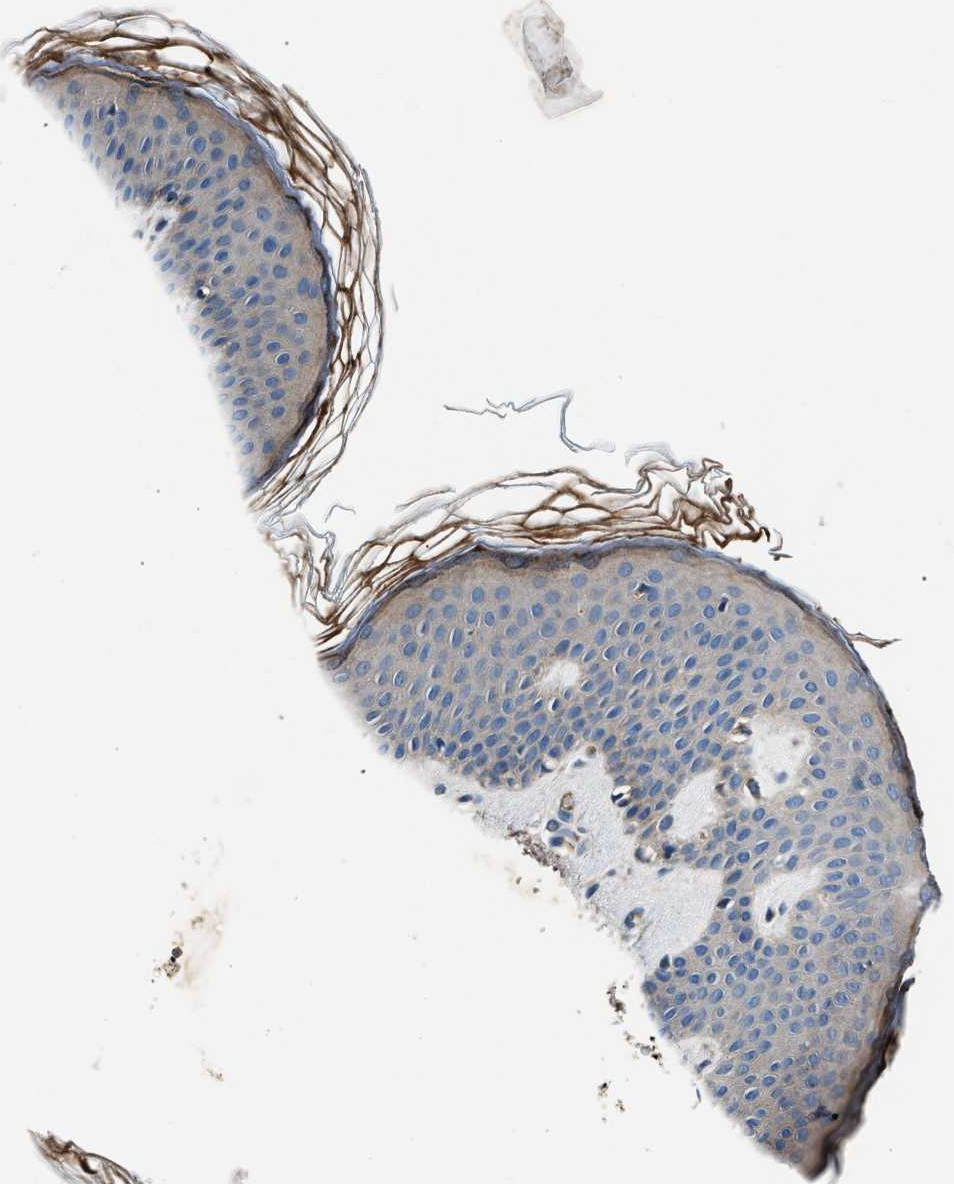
{"staining": {"intensity": "negative", "quantity": "none", "location": "none"}, "tissue": "skin", "cell_type": "Fibroblasts", "image_type": "normal", "snomed": [{"axis": "morphology", "description": "Normal tissue, NOS"}, {"axis": "topography", "description": "Skin"}], "caption": "Human skin stained for a protein using immunohistochemistry (IHC) displays no staining in fibroblasts.", "gene": "ENSG00000281039", "patient": {"sex": "male", "age": 41}}